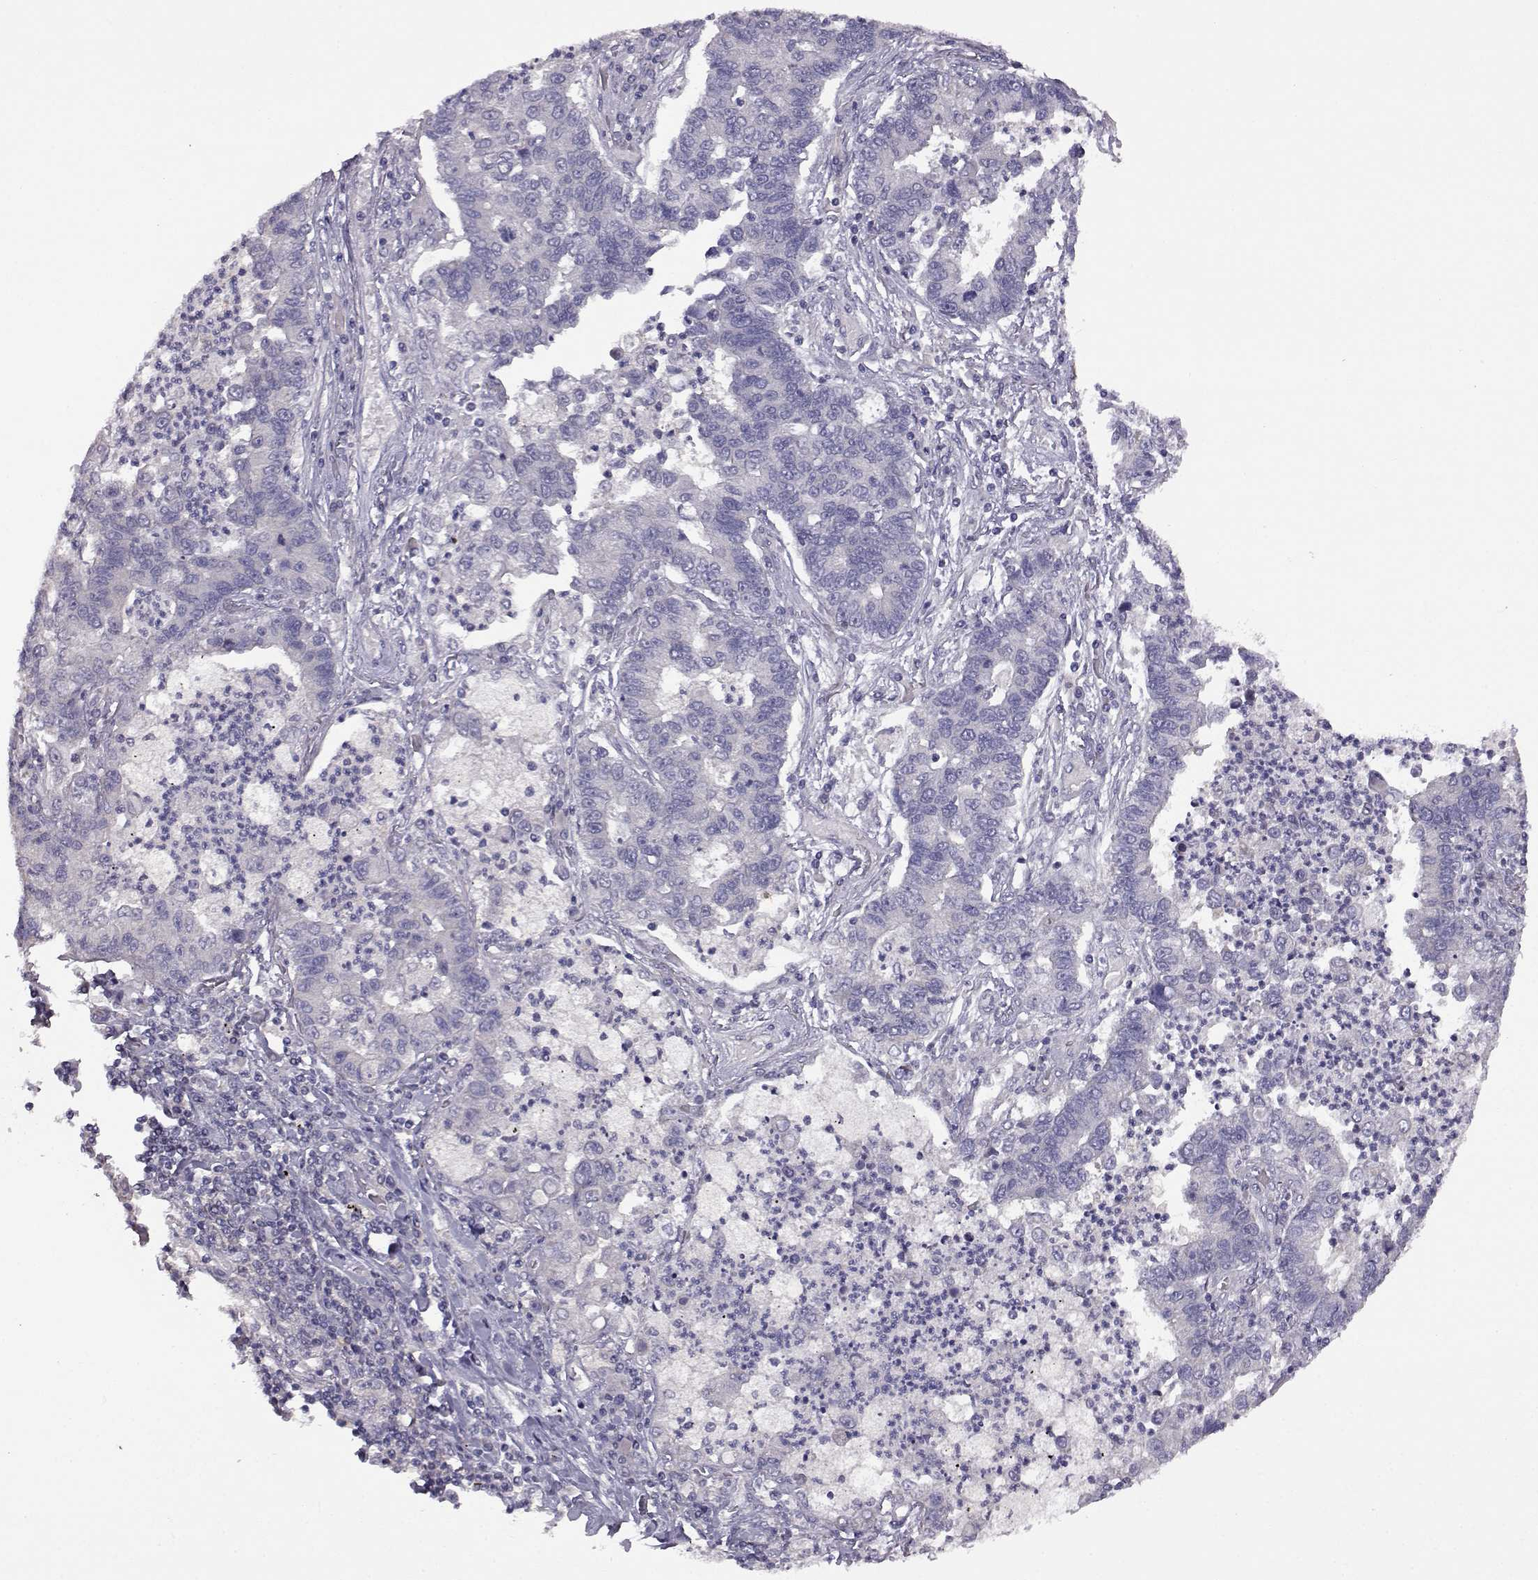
{"staining": {"intensity": "negative", "quantity": "none", "location": "none"}, "tissue": "lung cancer", "cell_type": "Tumor cells", "image_type": "cancer", "snomed": [{"axis": "morphology", "description": "Adenocarcinoma, NOS"}, {"axis": "topography", "description": "Lung"}], "caption": "This is an IHC histopathology image of human lung cancer (adenocarcinoma). There is no expression in tumor cells.", "gene": "VGF", "patient": {"sex": "female", "age": 57}}